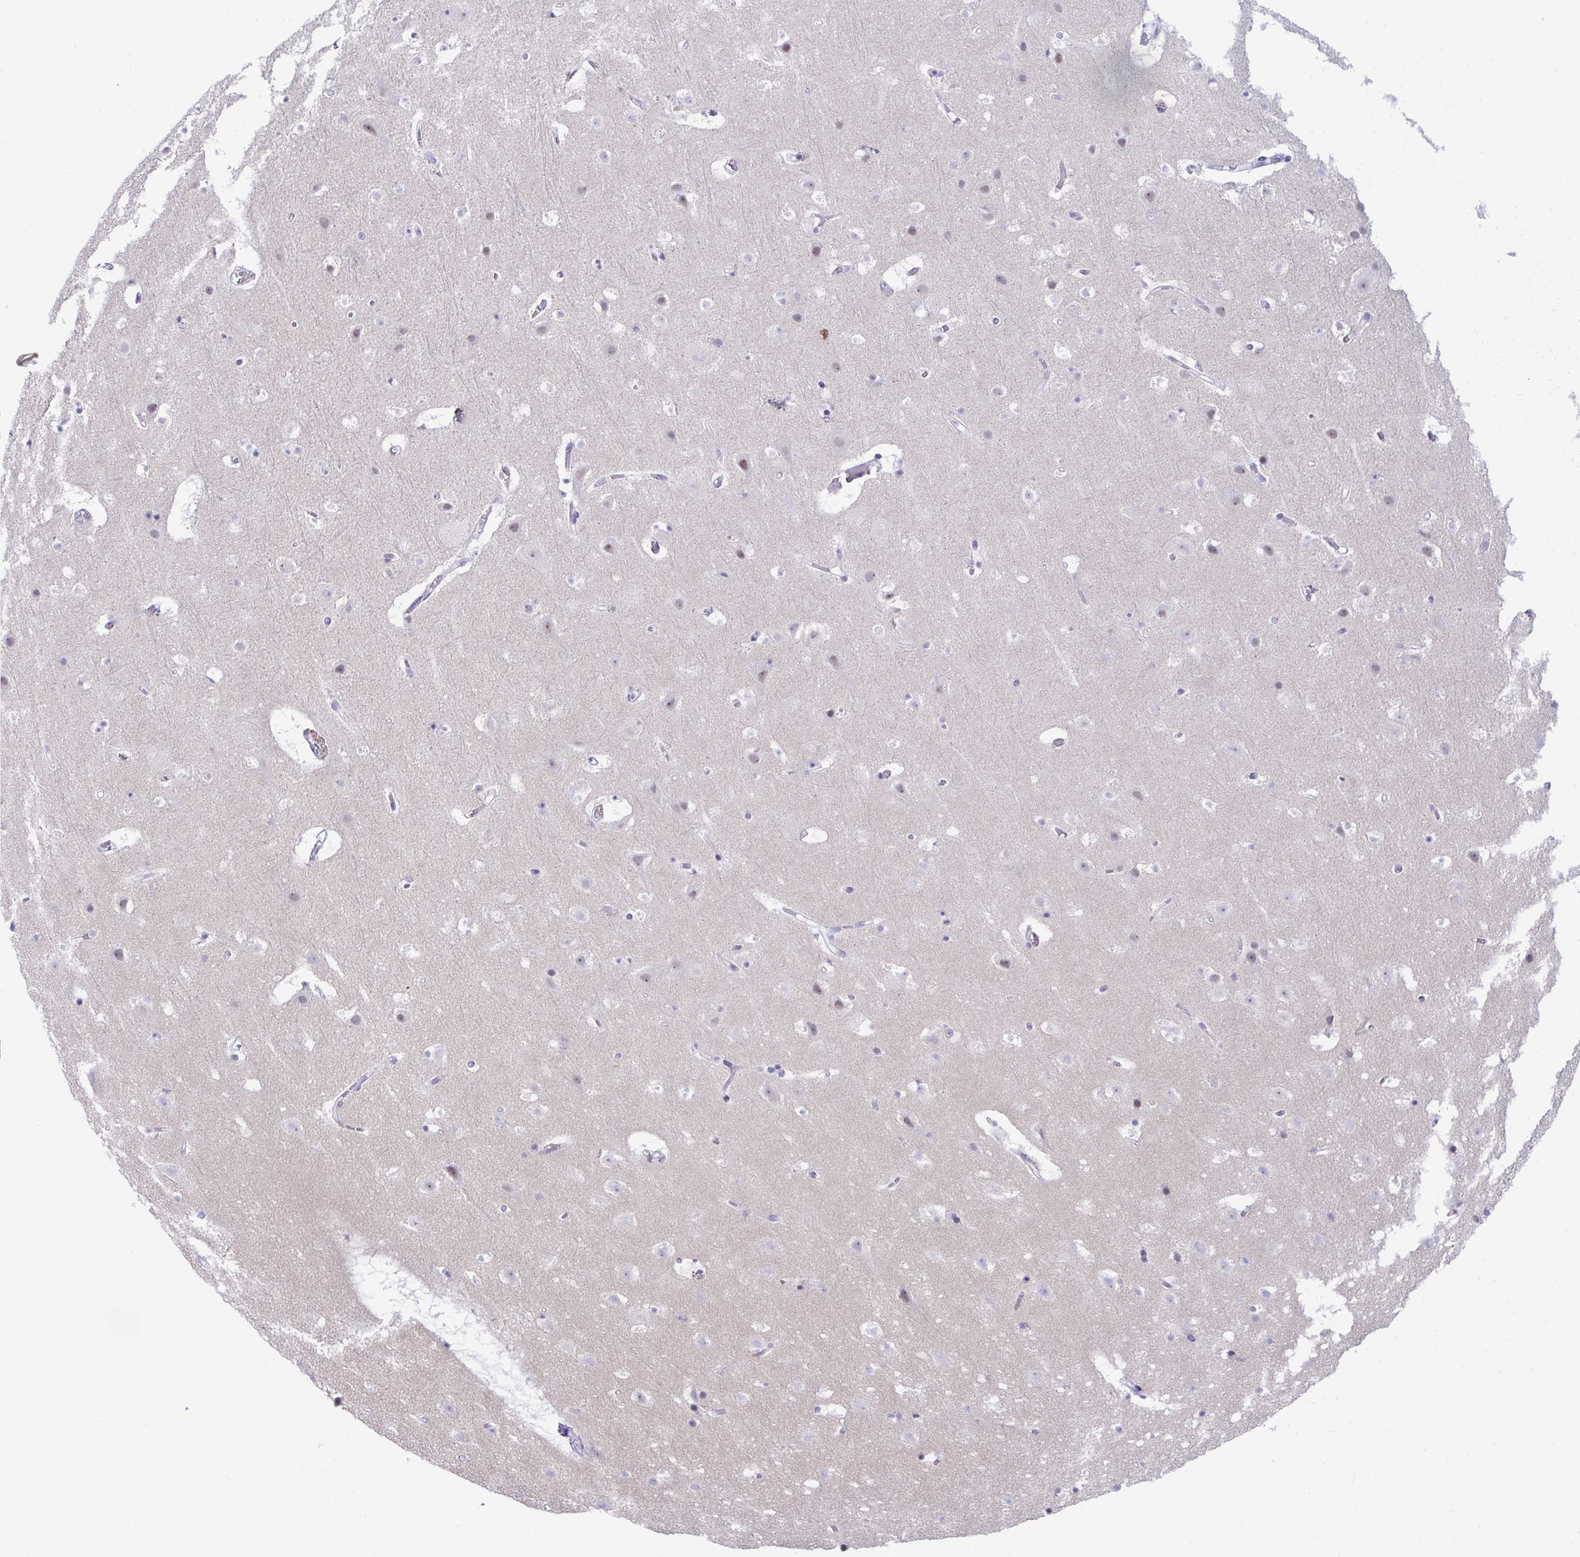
{"staining": {"intensity": "negative", "quantity": "none", "location": "none"}, "tissue": "cerebral cortex", "cell_type": "Endothelial cells", "image_type": "normal", "snomed": [{"axis": "morphology", "description": "Normal tissue, NOS"}, {"axis": "topography", "description": "Cerebral cortex"}], "caption": "This is an IHC histopathology image of unremarkable human cerebral cortex. There is no staining in endothelial cells.", "gene": "ATP6V0D2", "patient": {"sex": "female", "age": 42}}